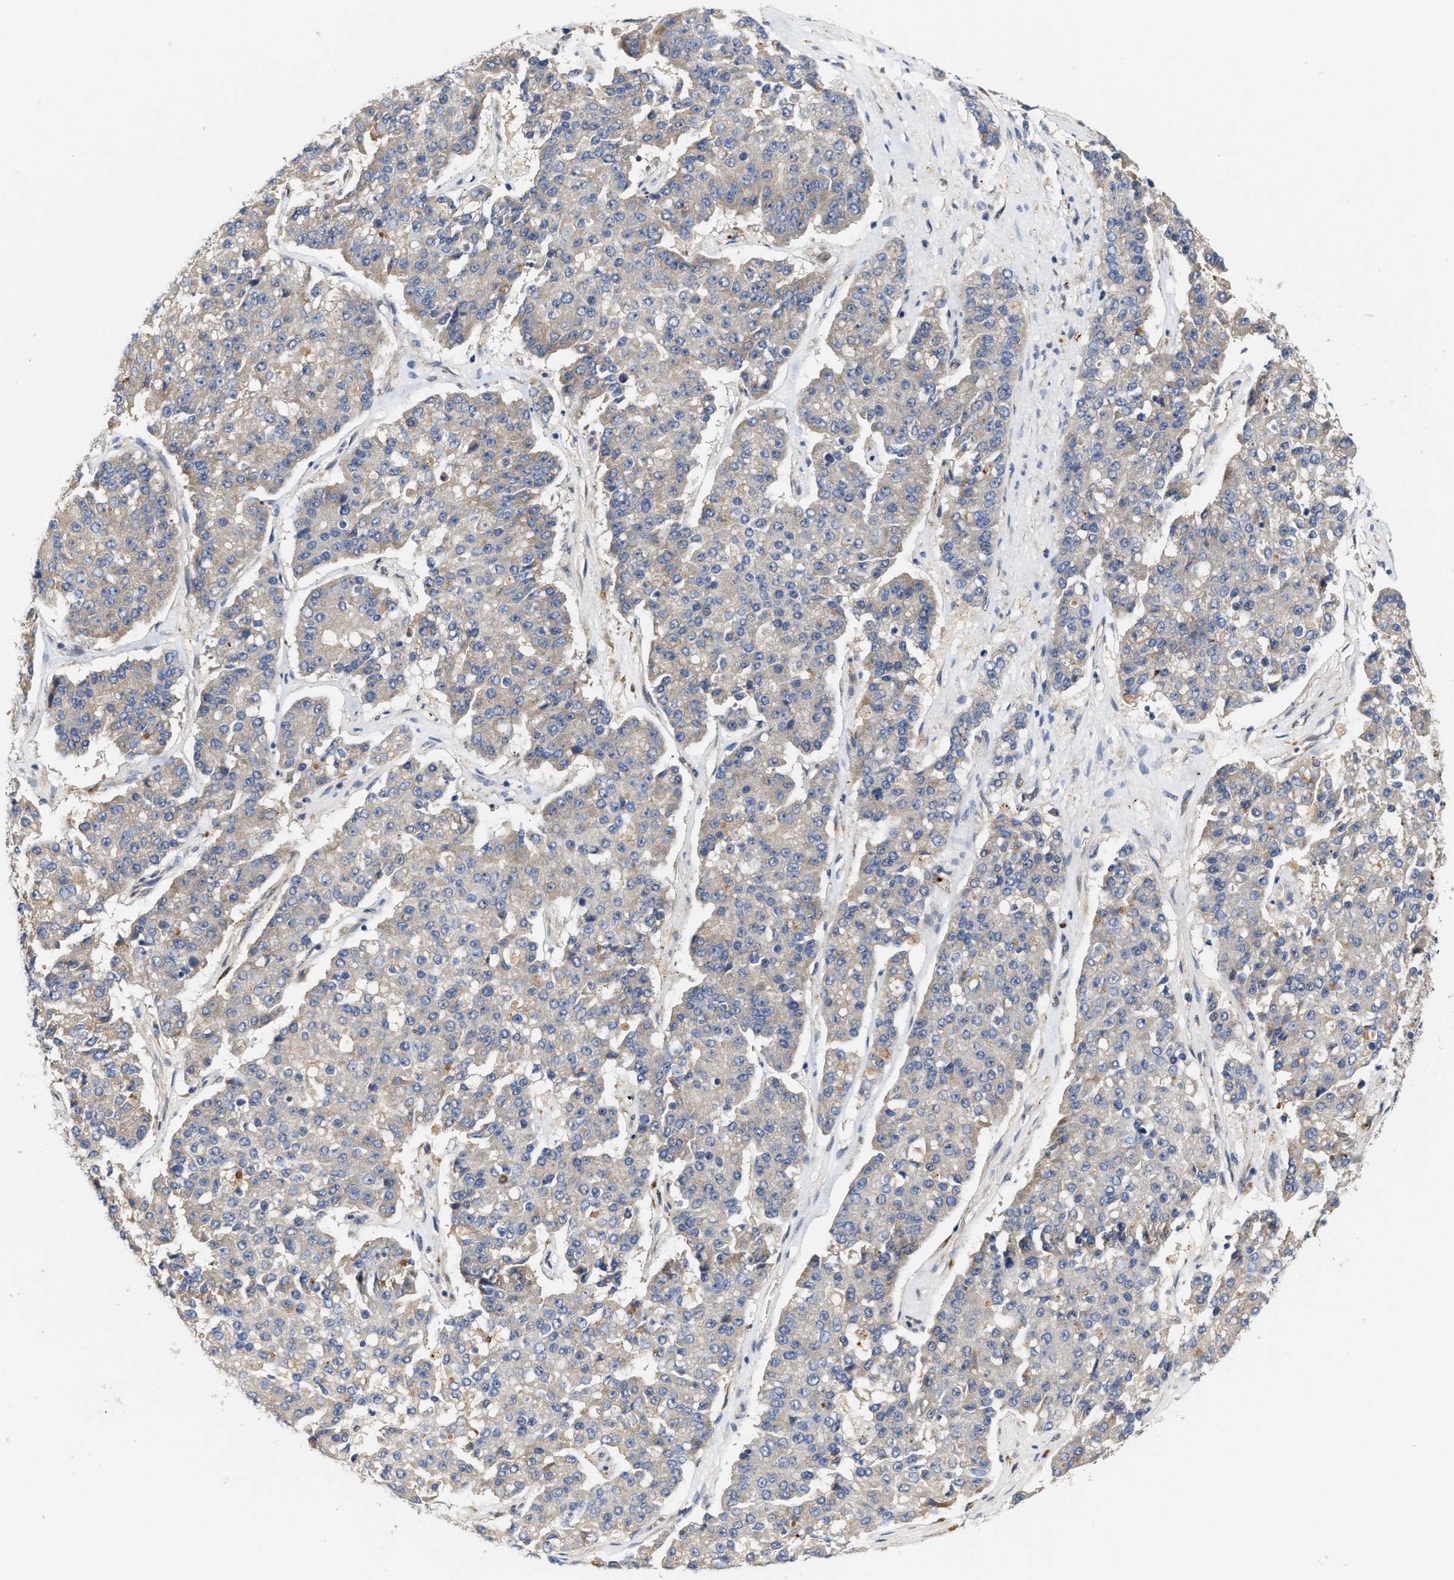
{"staining": {"intensity": "weak", "quantity": "25%-75%", "location": "cytoplasmic/membranous"}, "tissue": "pancreatic cancer", "cell_type": "Tumor cells", "image_type": "cancer", "snomed": [{"axis": "morphology", "description": "Adenocarcinoma, NOS"}, {"axis": "topography", "description": "Pancreas"}], "caption": "High-magnification brightfield microscopy of pancreatic cancer (adenocarcinoma) stained with DAB (brown) and counterstained with hematoxylin (blue). tumor cells exhibit weak cytoplasmic/membranous positivity is appreciated in approximately25%-75% of cells.", "gene": "TCF4", "patient": {"sex": "male", "age": 50}}